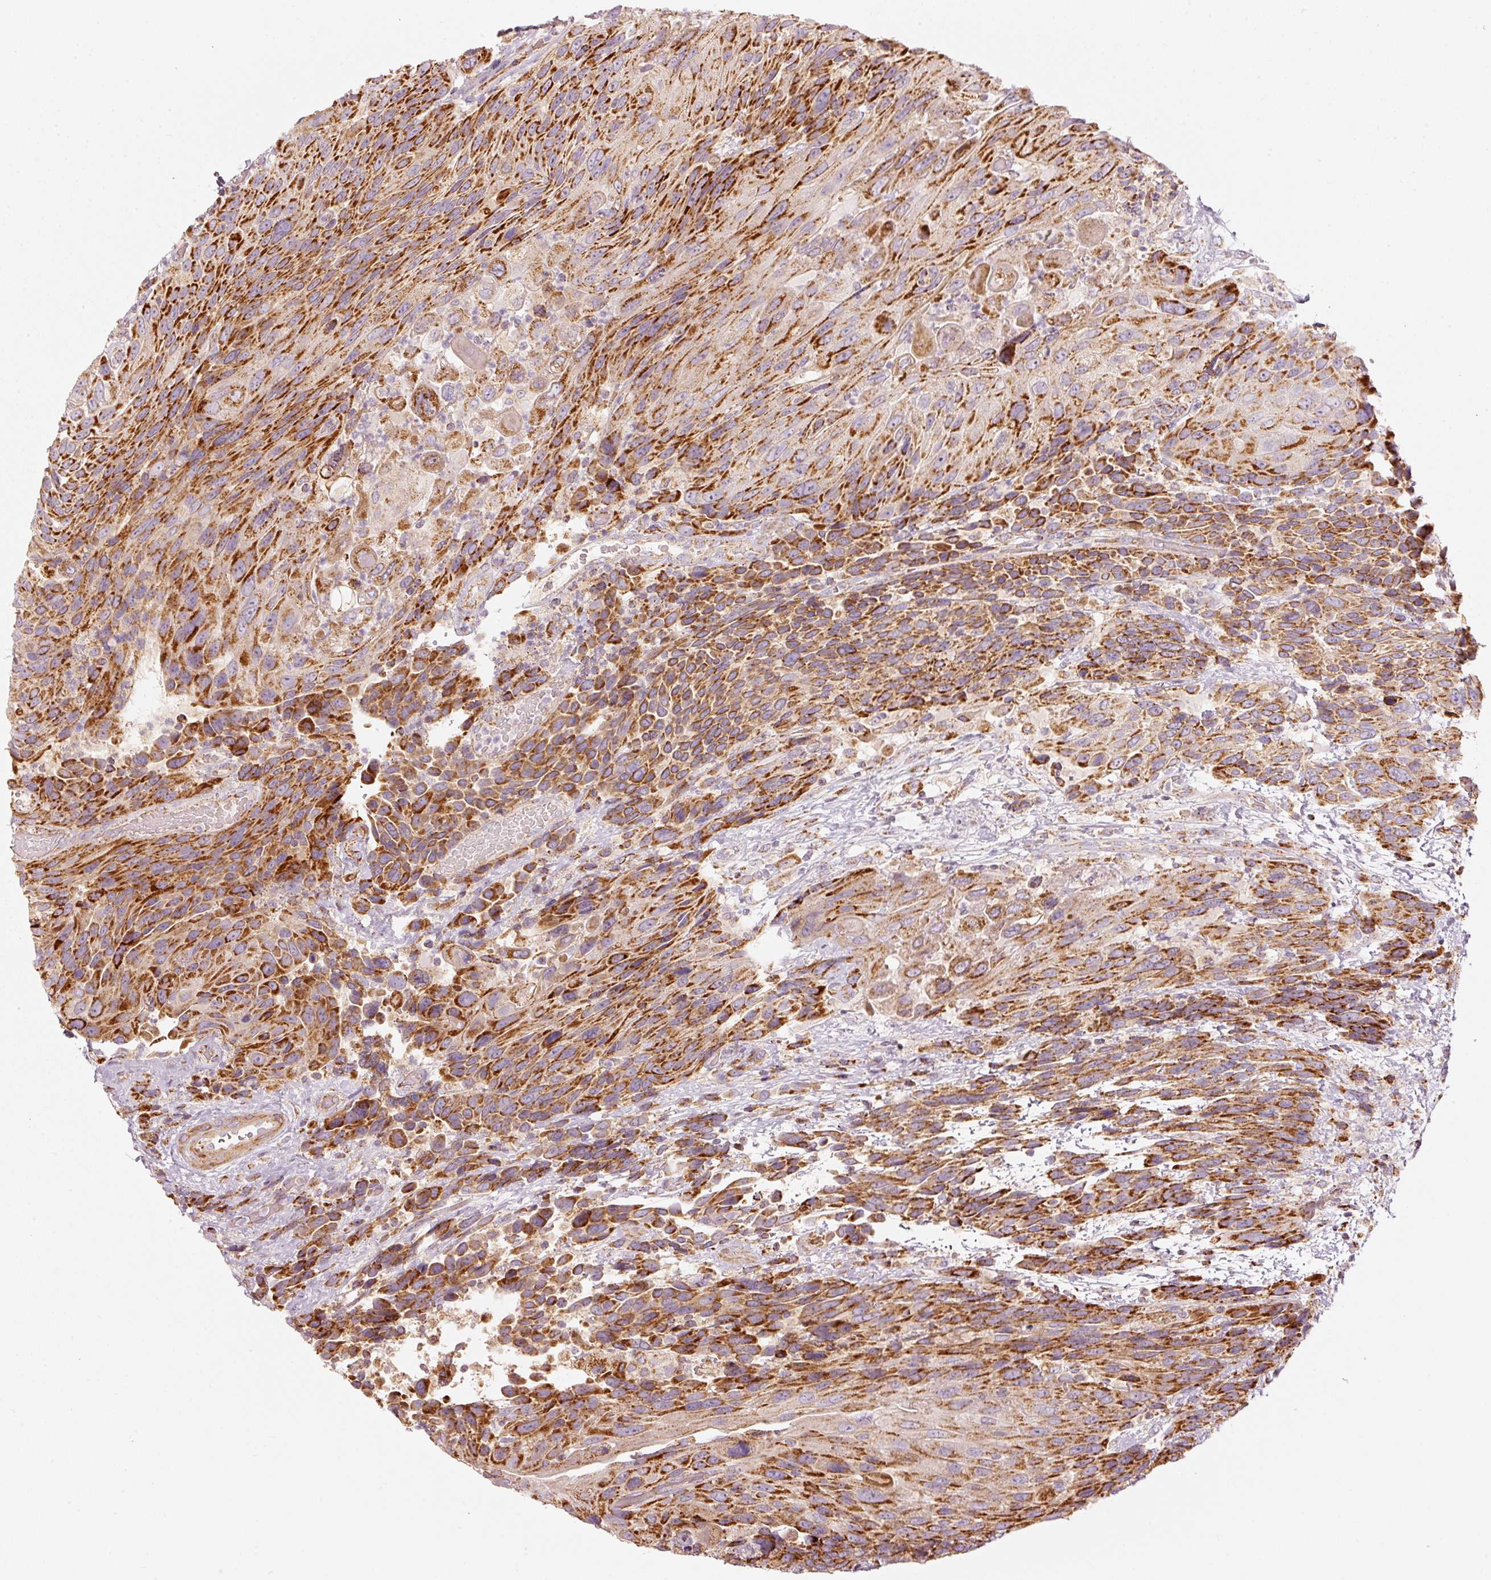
{"staining": {"intensity": "strong", "quantity": "25%-75%", "location": "cytoplasmic/membranous"}, "tissue": "urothelial cancer", "cell_type": "Tumor cells", "image_type": "cancer", "snomed": [{"axis": "morphology", "description": "Urothelial carcinoma, High grade"}, {"axis": "topography", "description": "Urinary bladder"}], "caption": "Strong cytoplasmic/membranous positivity is present in about 25%-75% of tumor cells in urothelial carcinoma (high-grade).", "gene": "C17orf98", "patient": {"sex": "female", "age": 70}}